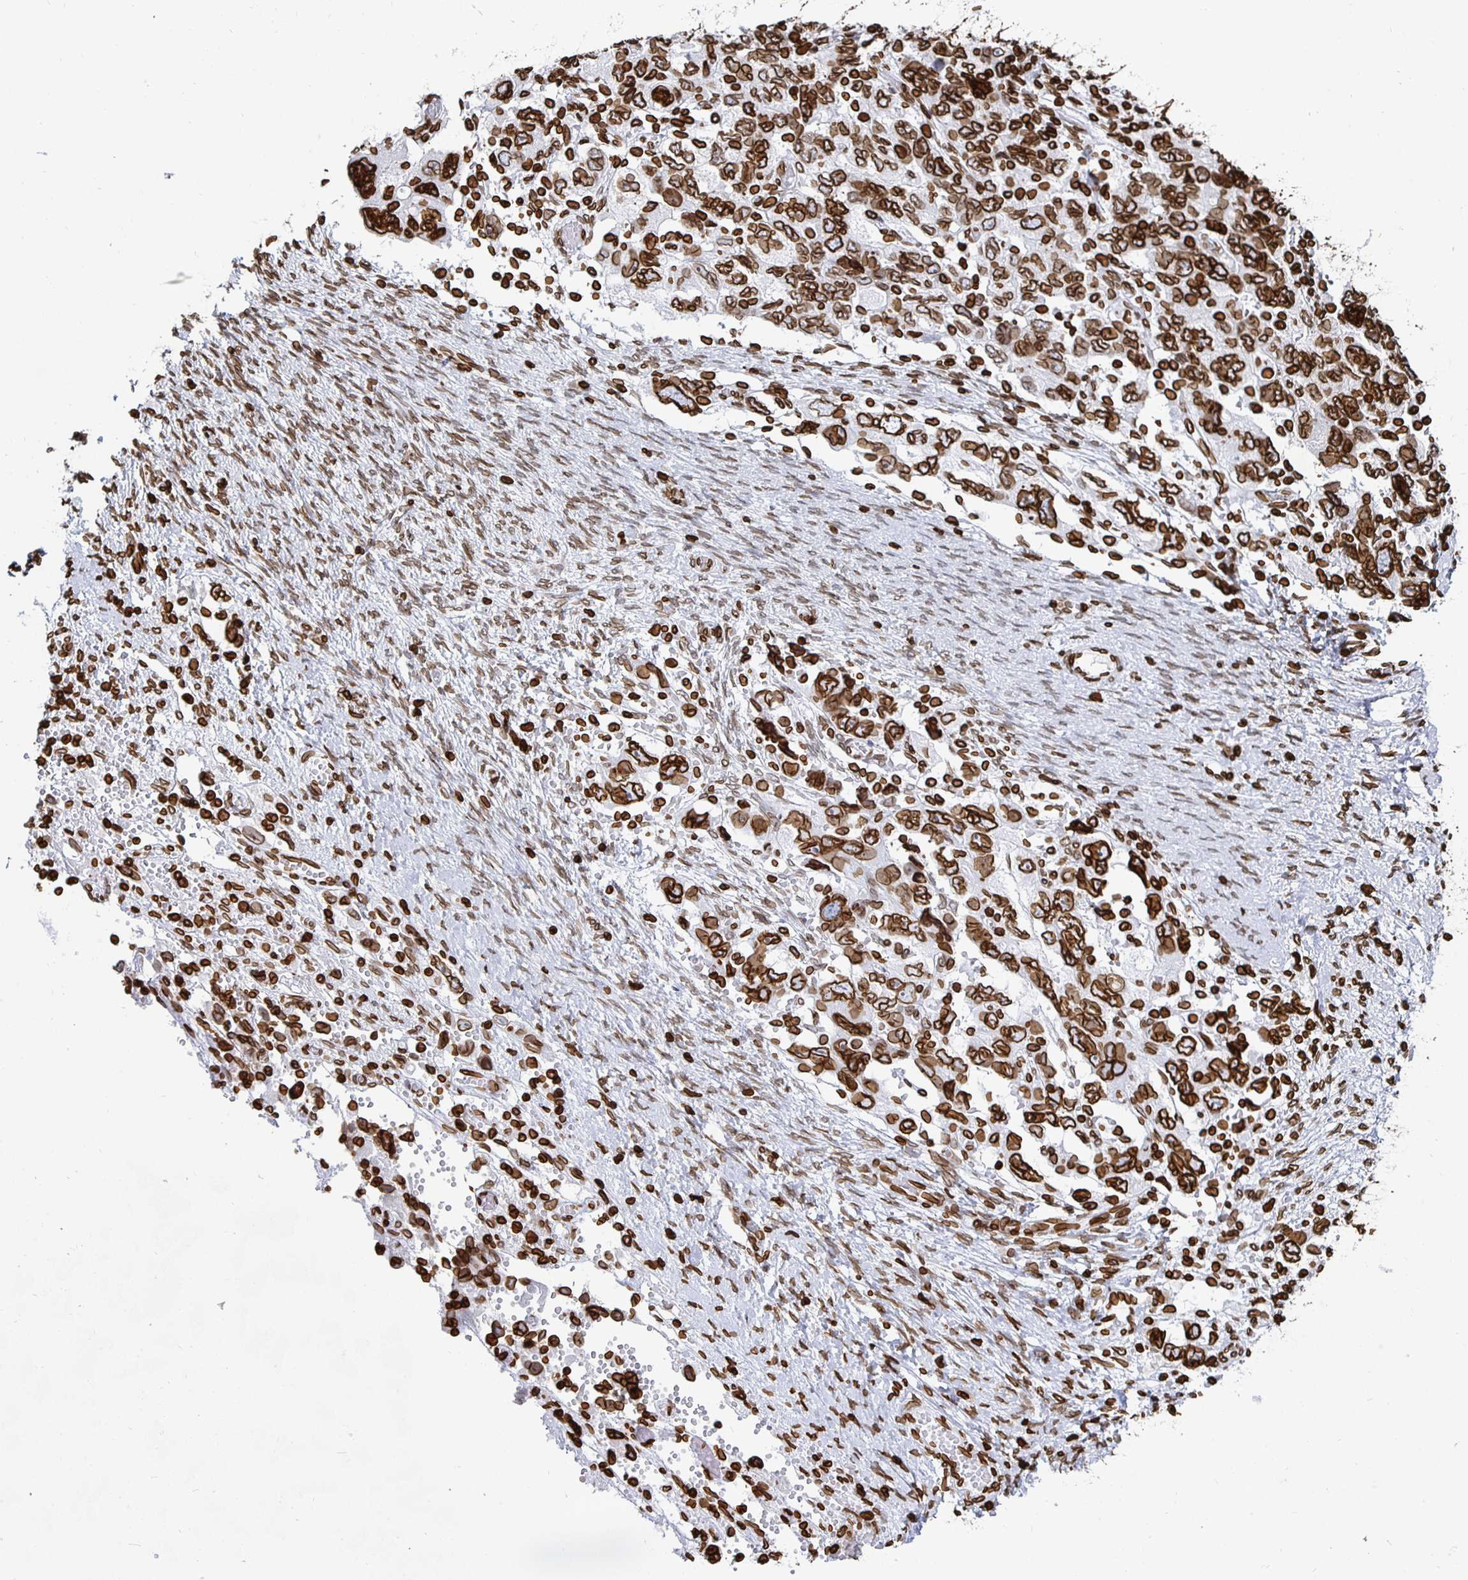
{"staining": {"intensity": "strong", "quantity": ">75%", "location": "cytoplasmic/membranous,nuclear"}, "tissue": "ovarian cancer", "cell_type": "Tumor cells", "image_type": "cancer", "snomed": [{"axis": "morphology", "description": "Carcinoma, NOS"}, {"axis": "morphology", "description": "Cystadenocarcinoma, serous, NOS"}, {"axis": "topography", "description": "Ovary"}], "caption": "This photomicrograph reveals immunohistochemistry staining of human ovarian carcinoma, with high strong cytoplasmic/membranous and nuclear positivity in approximately >75% of tumor cells.", "gene": "LMNB1", "patient": {"sex": "female", "age": 69}}